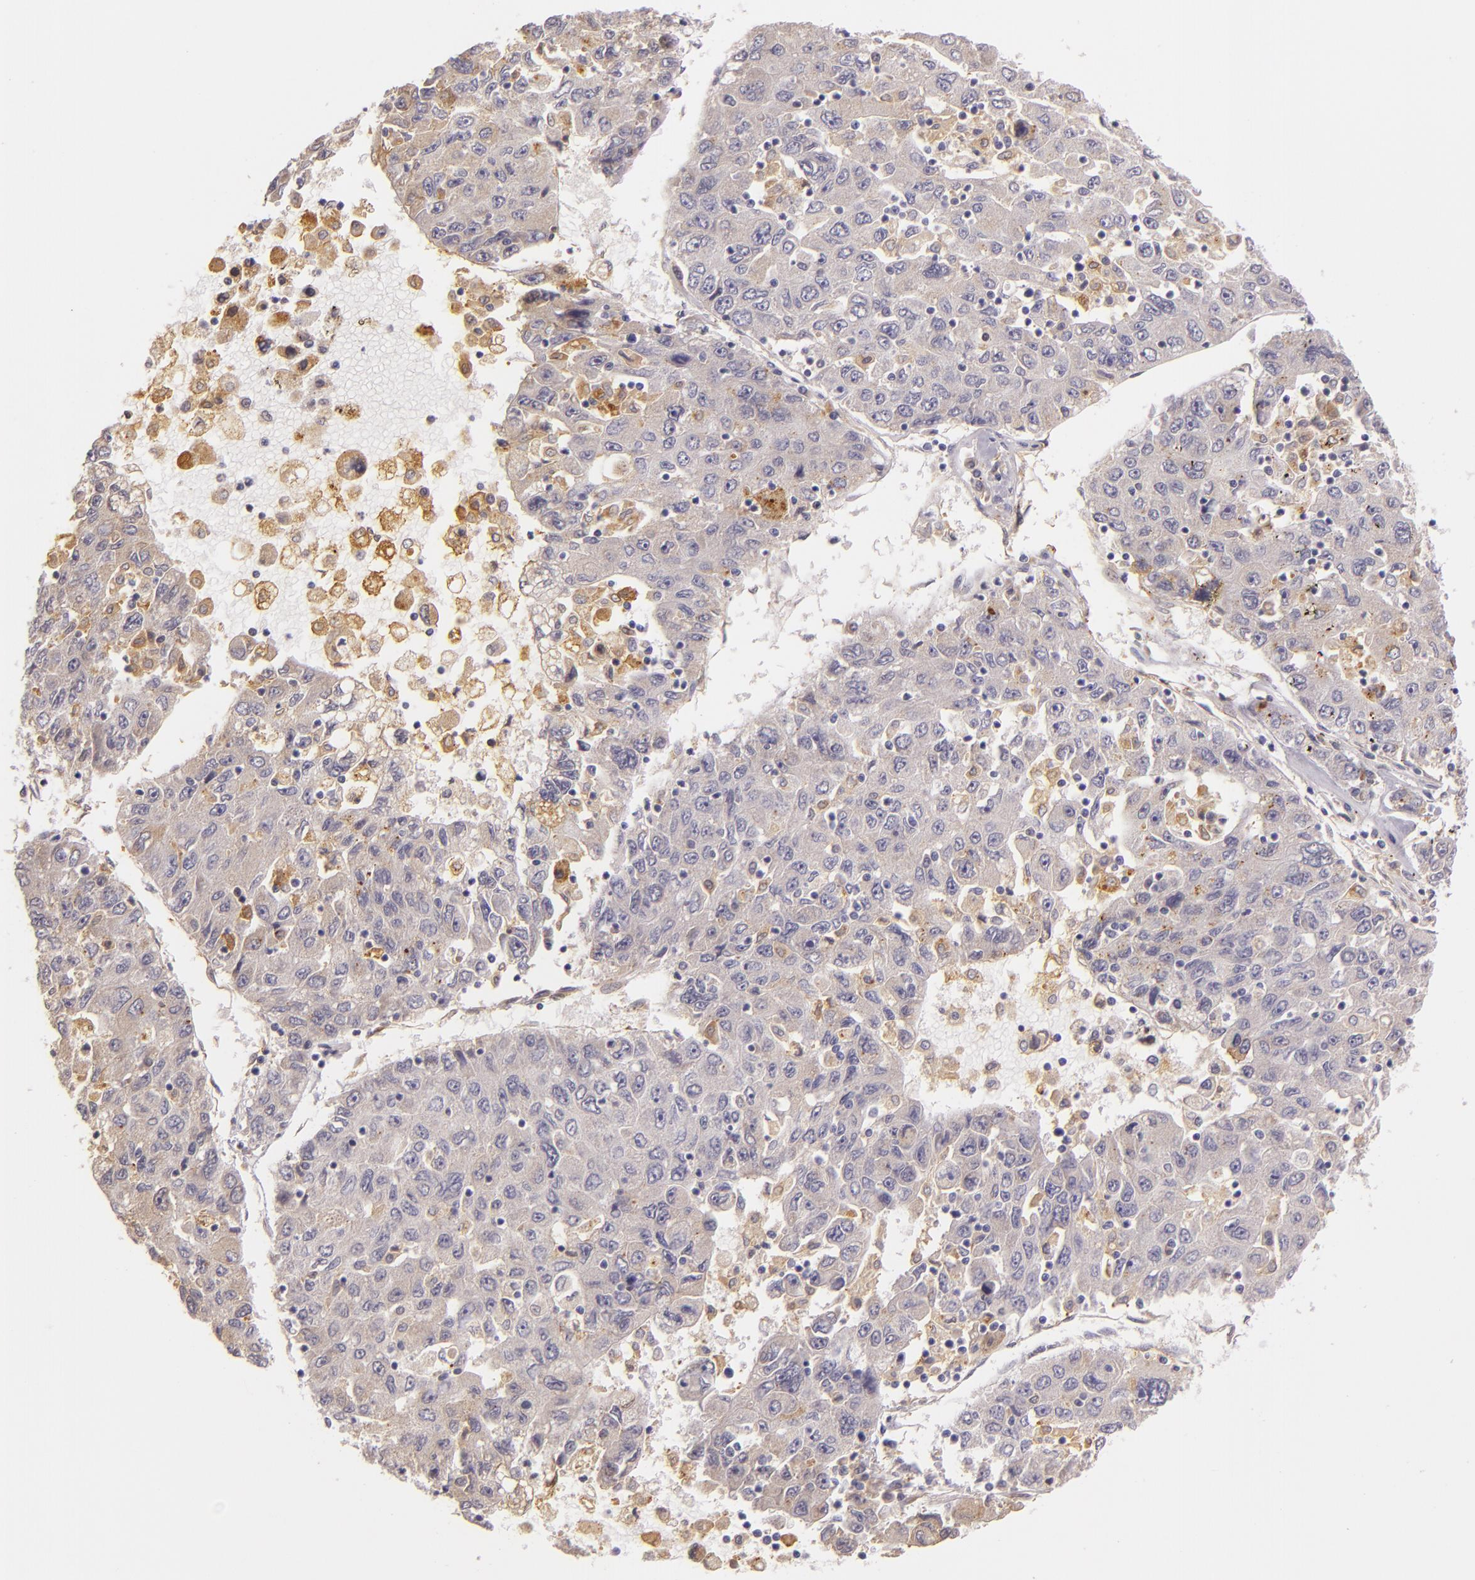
{"staining": {"intensity": "weak", "quantity": "25%-75%", "location": "cytoplasmic/membranous"}, "tissue": "liver cancer", "cell_type": "Tumor cells", "image_type": "cancer", "snomed": [{"axis": "morphology", "description": "Carcinoma, Hepatocellular, NOS"}, {"axis": "topography", "description": "Liver"}], "caption": "Tumor cells exhibit low levels of weak cytoplasmic/membranous expression in approximately 25%-75% of cells in human liver cancer (hepatocellular carcinoma).", "gene": "CTSF", "patient": {"sex": "male", "age": 49}}